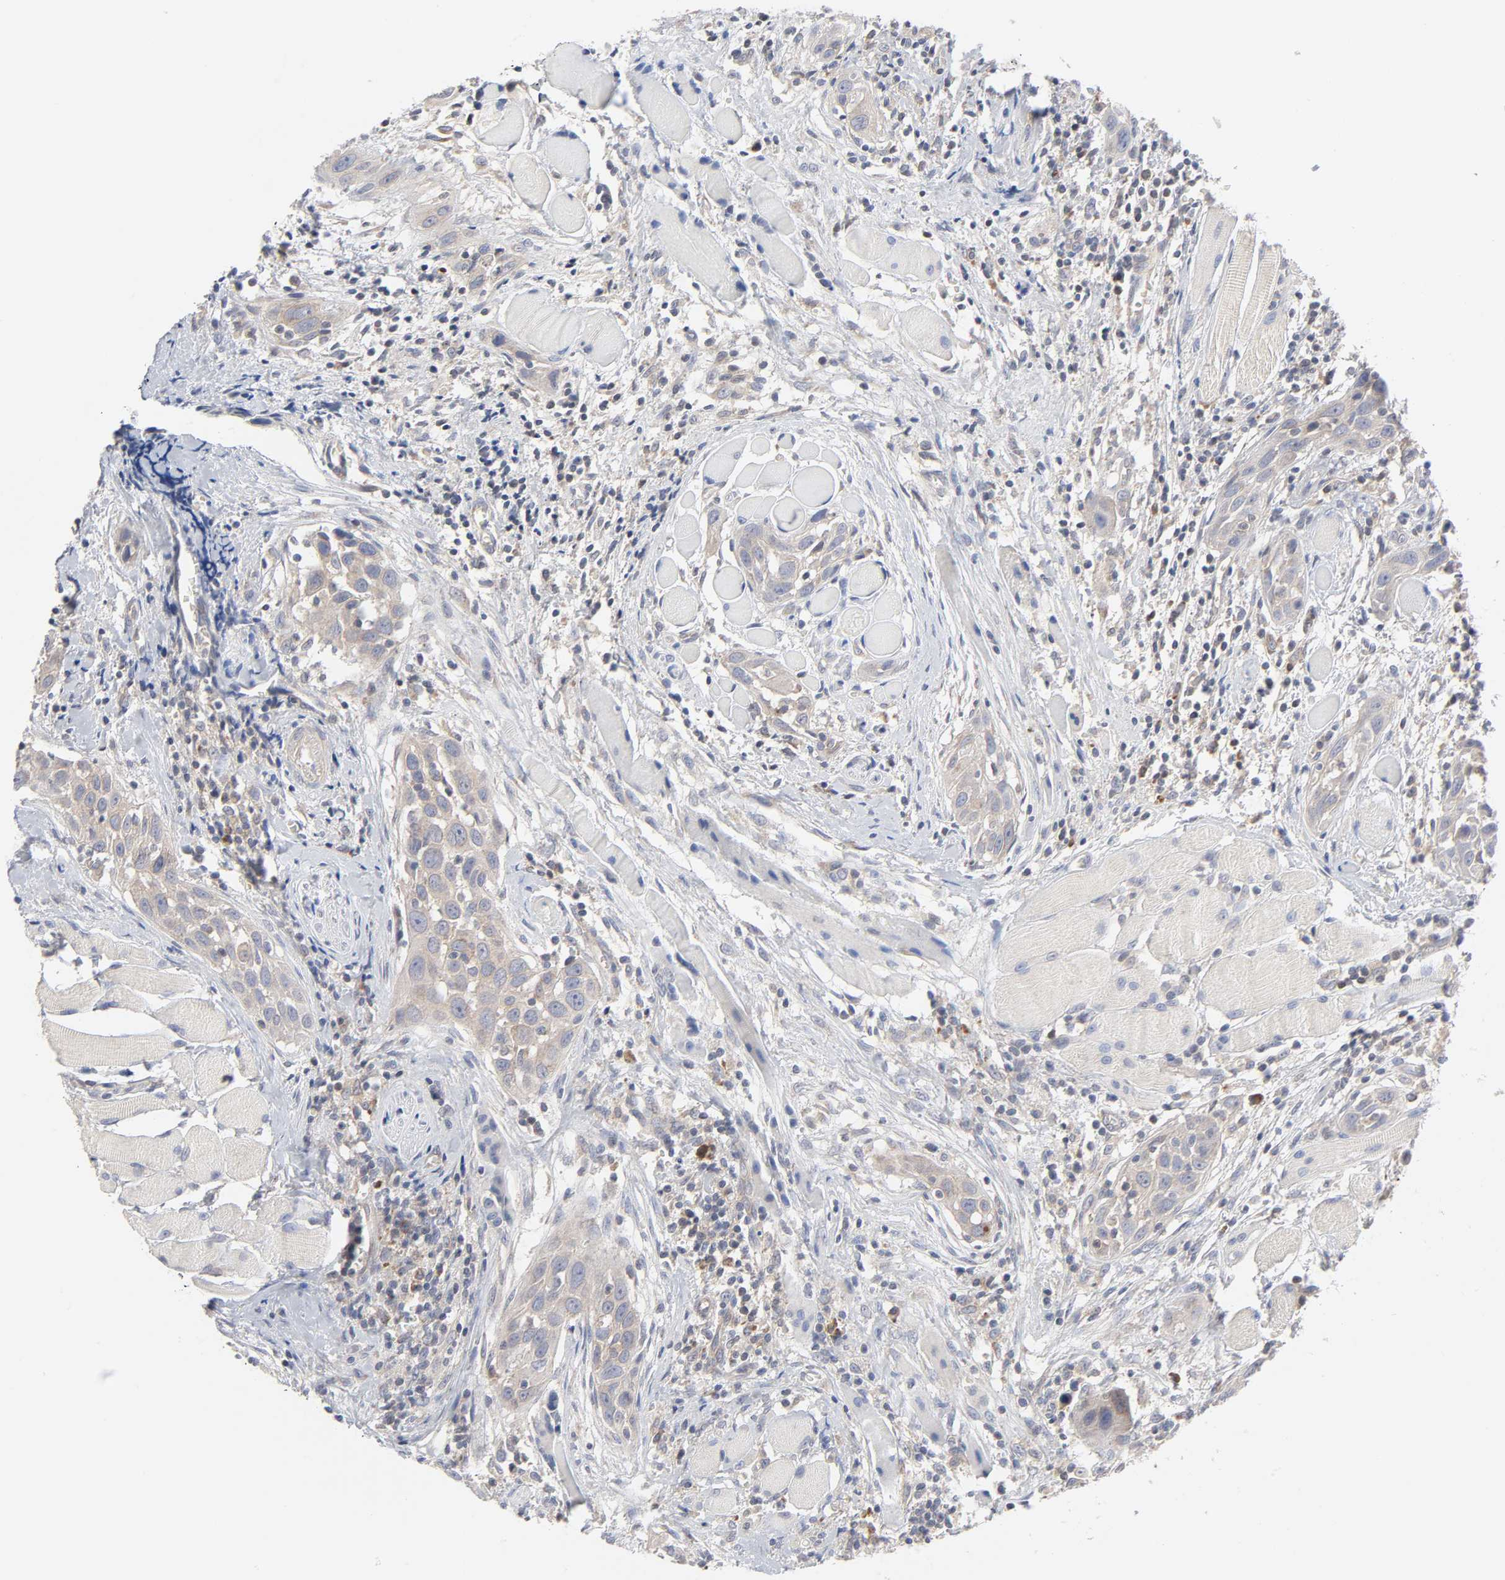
{"staining": {"intensity": "weak", "quantity": ">75%", "location": "cytoplasmic/membranous"}, "tissue": "head and neck cancer", "cell_type": "Tumor cells", "image_type": "cancer", "snomed": [{"axis": "morphology", "description": "Squamous cell carcinoma, NOS"}, {"axis": "topography", "description": "Oral tissue"}, {"axis": "topography", "description": "Head-Neck"}], "caption": "Approximately >75% of tumor cells in head and neck cancer (squamous cell carcinoma) display weak cytoplasmic/membranous protein expression as visualized by brown immunohistochemical staining.", "gene": "IL4R", "patient": {"sex": "female", "age": 50}}